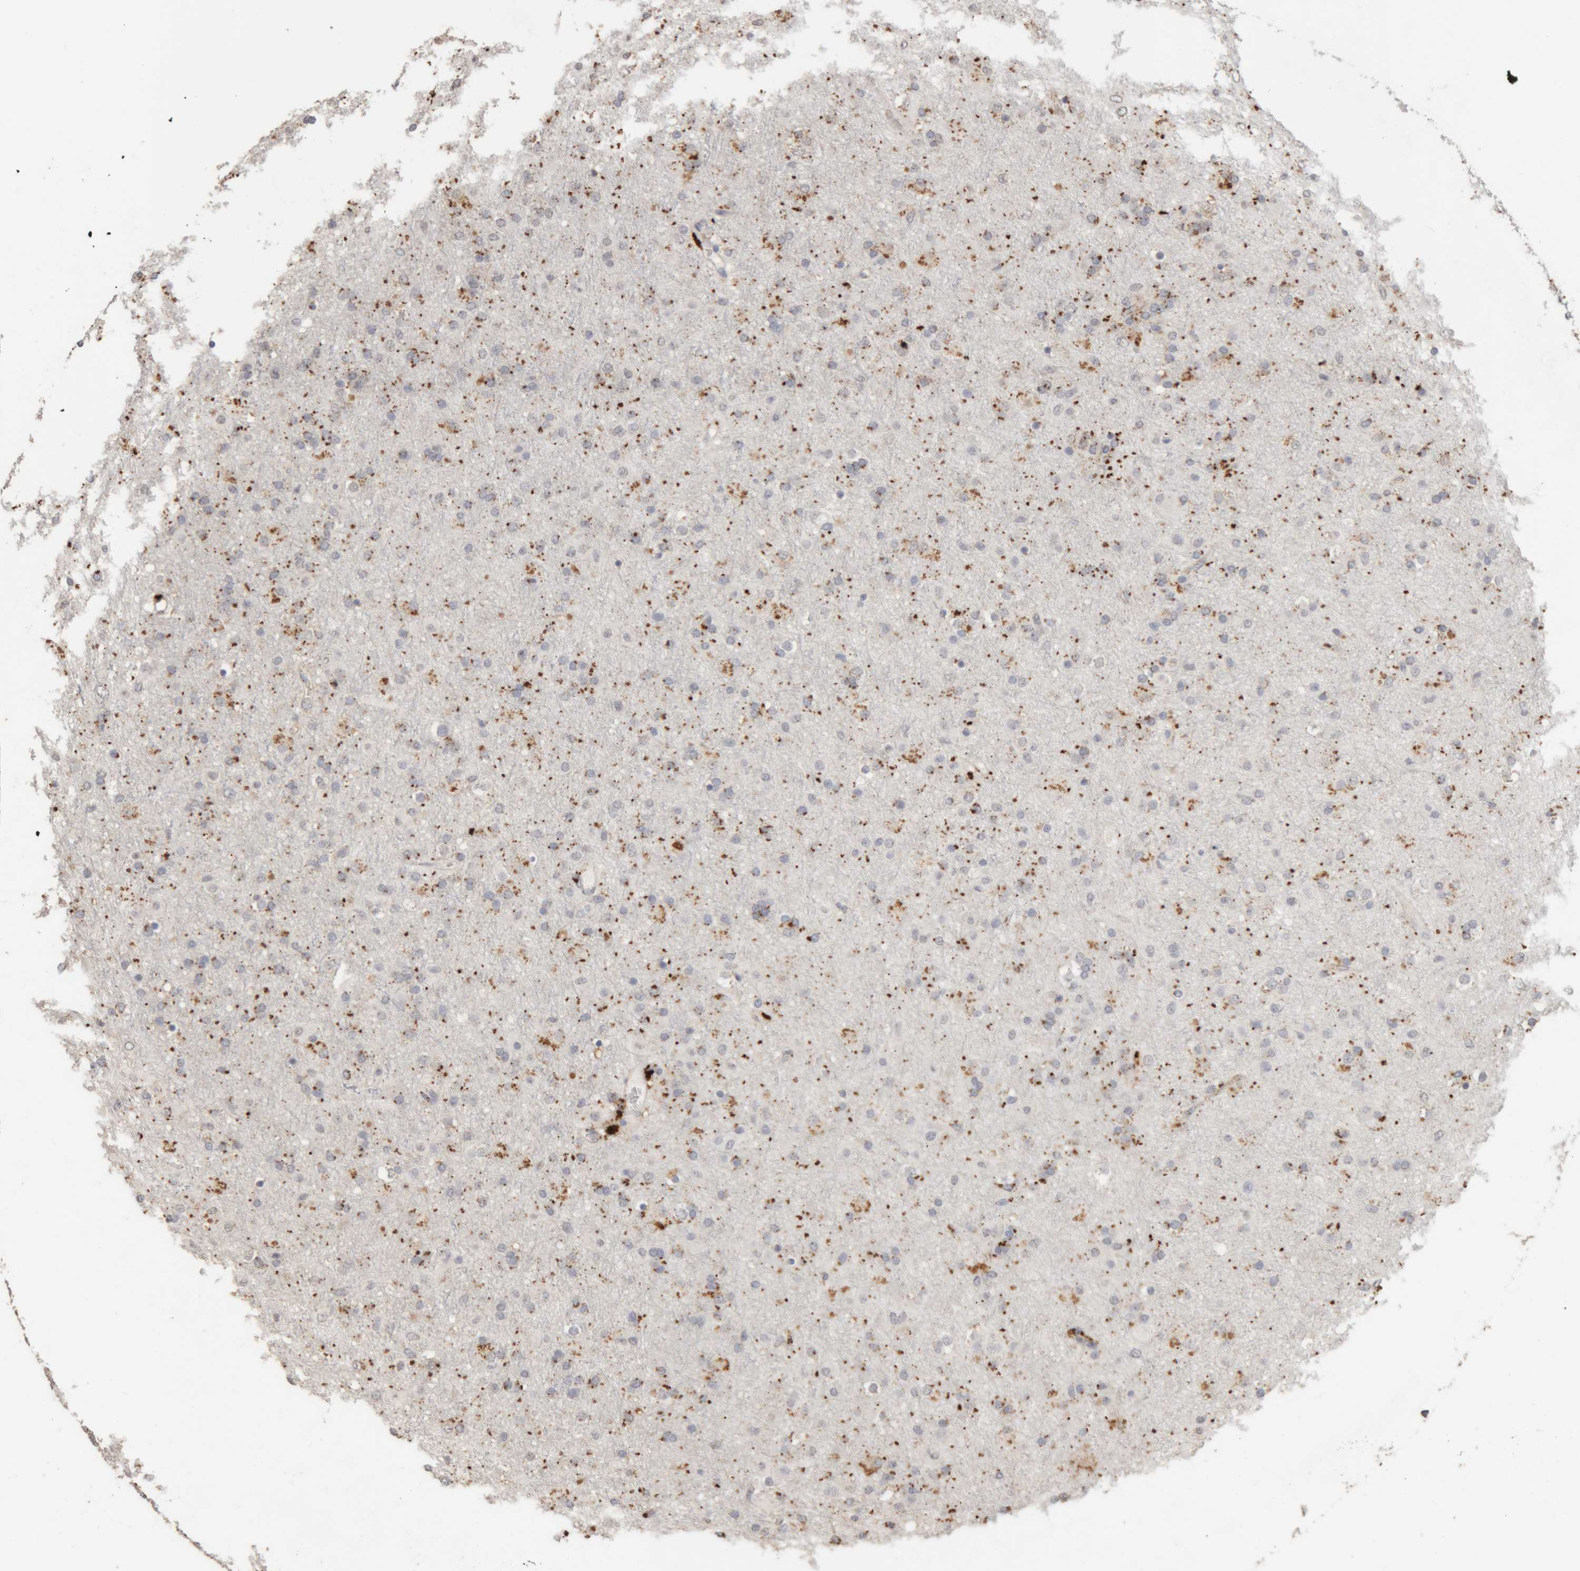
{"staining": {"intensity": "moderate", "quantity": "25%-75%", "location": "cytoplasmic/membranous"}, "tissue": "glioma", "cell_type": "Tumor cells", "image_type": "cancer", "snomed": [{"axis": "morphology", "description": "Glioma, malignant, Low grade"}, {"axis": "topography", "description": "Brain"}], "caption": "Low-grade glioma (malignant) stained for a protein (brown) displays moderate cytoplasmic/membranous positive positivity in about 25%-75% of tumor cells.", "gene": "ARSA", "patient": {"sex": "male", "age": 65}}